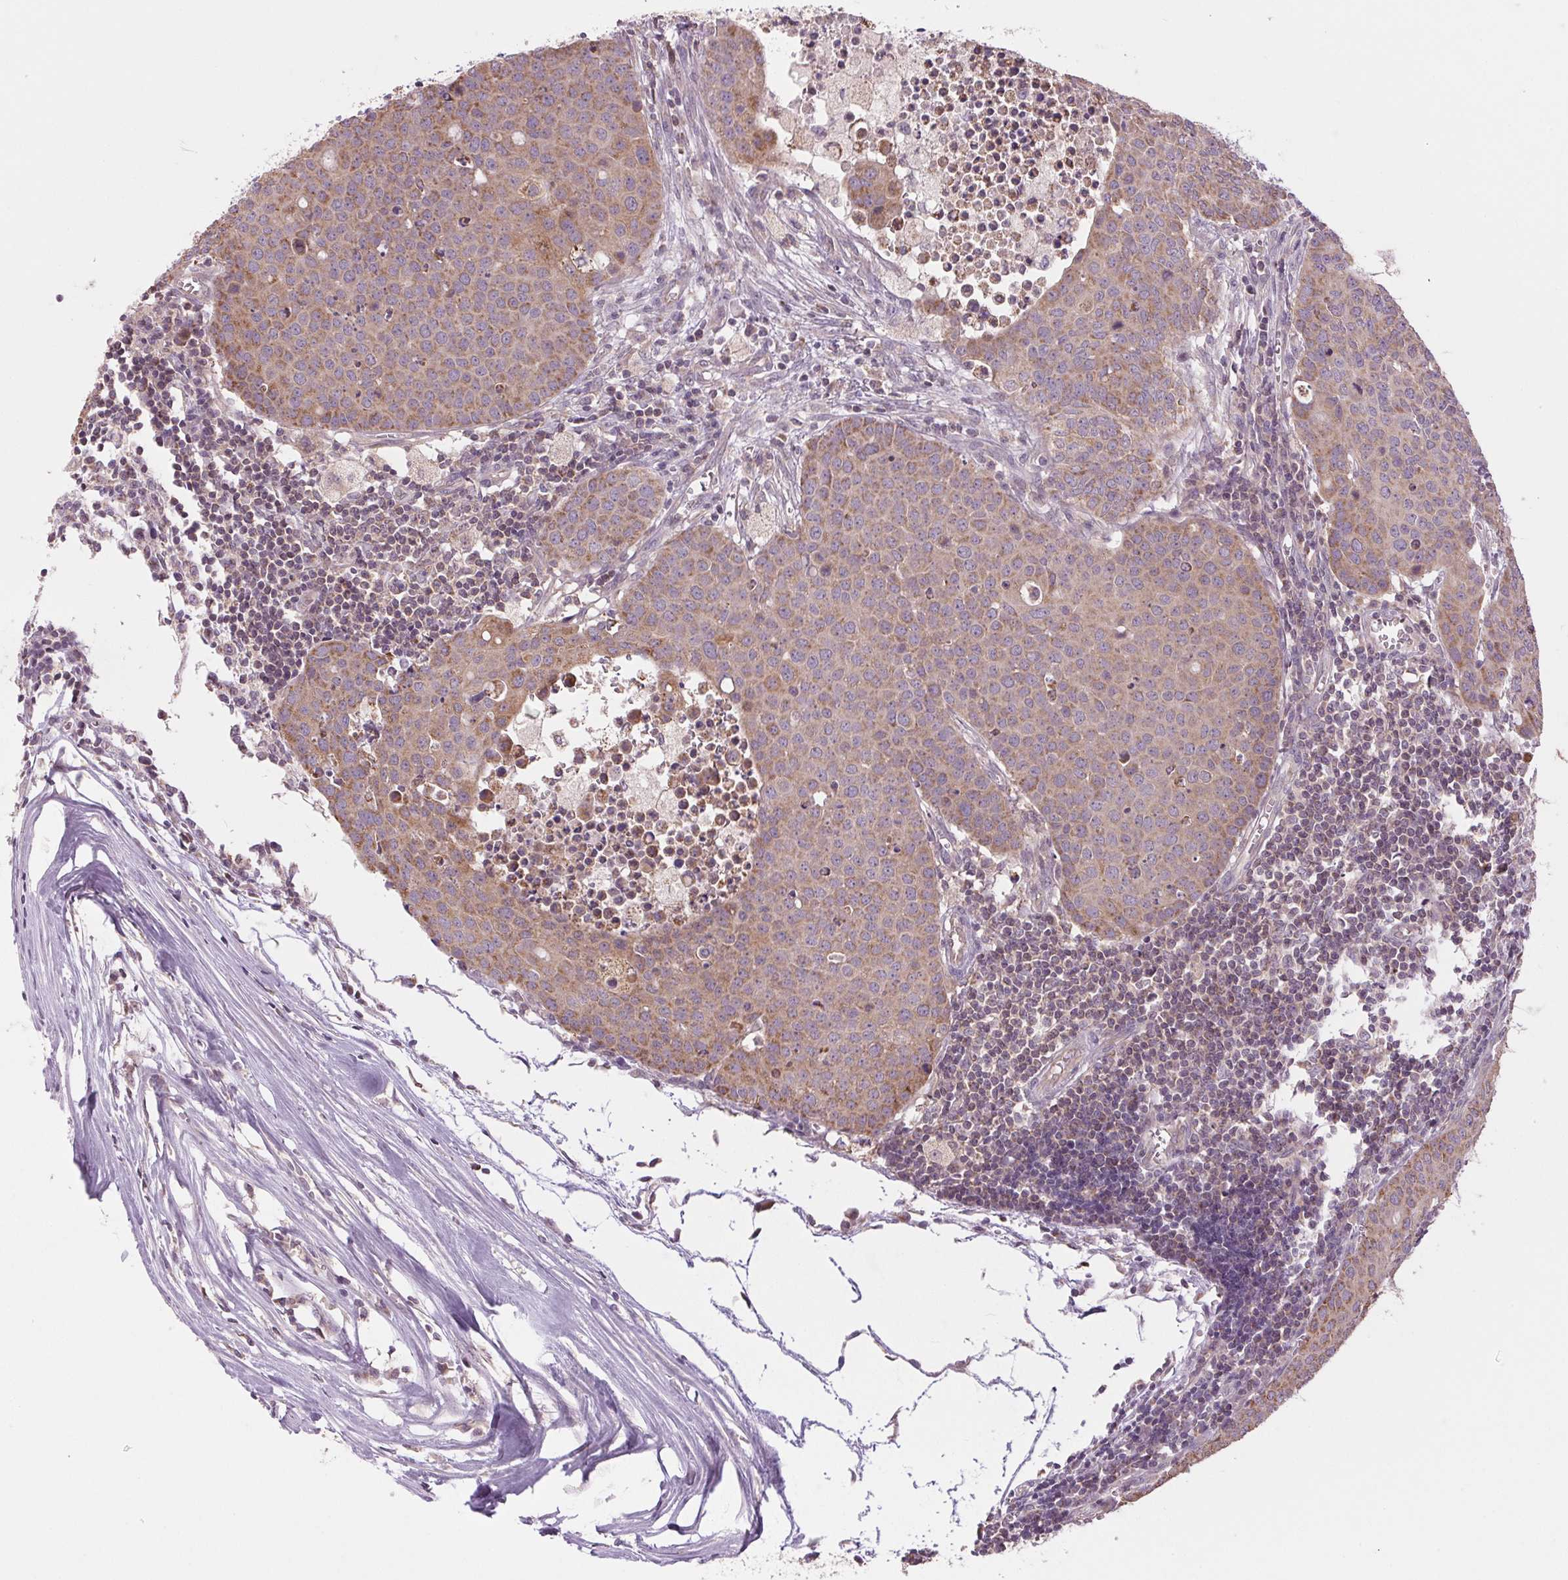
{"staining": {"intensity": "weak", "quantity": "<25%", "location": "cytoplasmic/membranous"}, "tissue": "carcinoid", "cell_type": "Tumor cells", "image_type": "cancer", "snomed": [{"axis": "morphology", "description": "Carcinoid, malignant, NOS"}, {"axis": "topography", "description": "Colon"}], "caption": "Tumor cells show no significant positivity in malignant carcinoid. The staining was performed using DAB (3,3'-diaminobenzidine) to visualize the protein expression in brown, while the nuclei were stained in blue with hematoxylin (Magnification: 20x).", "gene": "MAP3K5", "patient": {"sex": "male", "age": 81}}